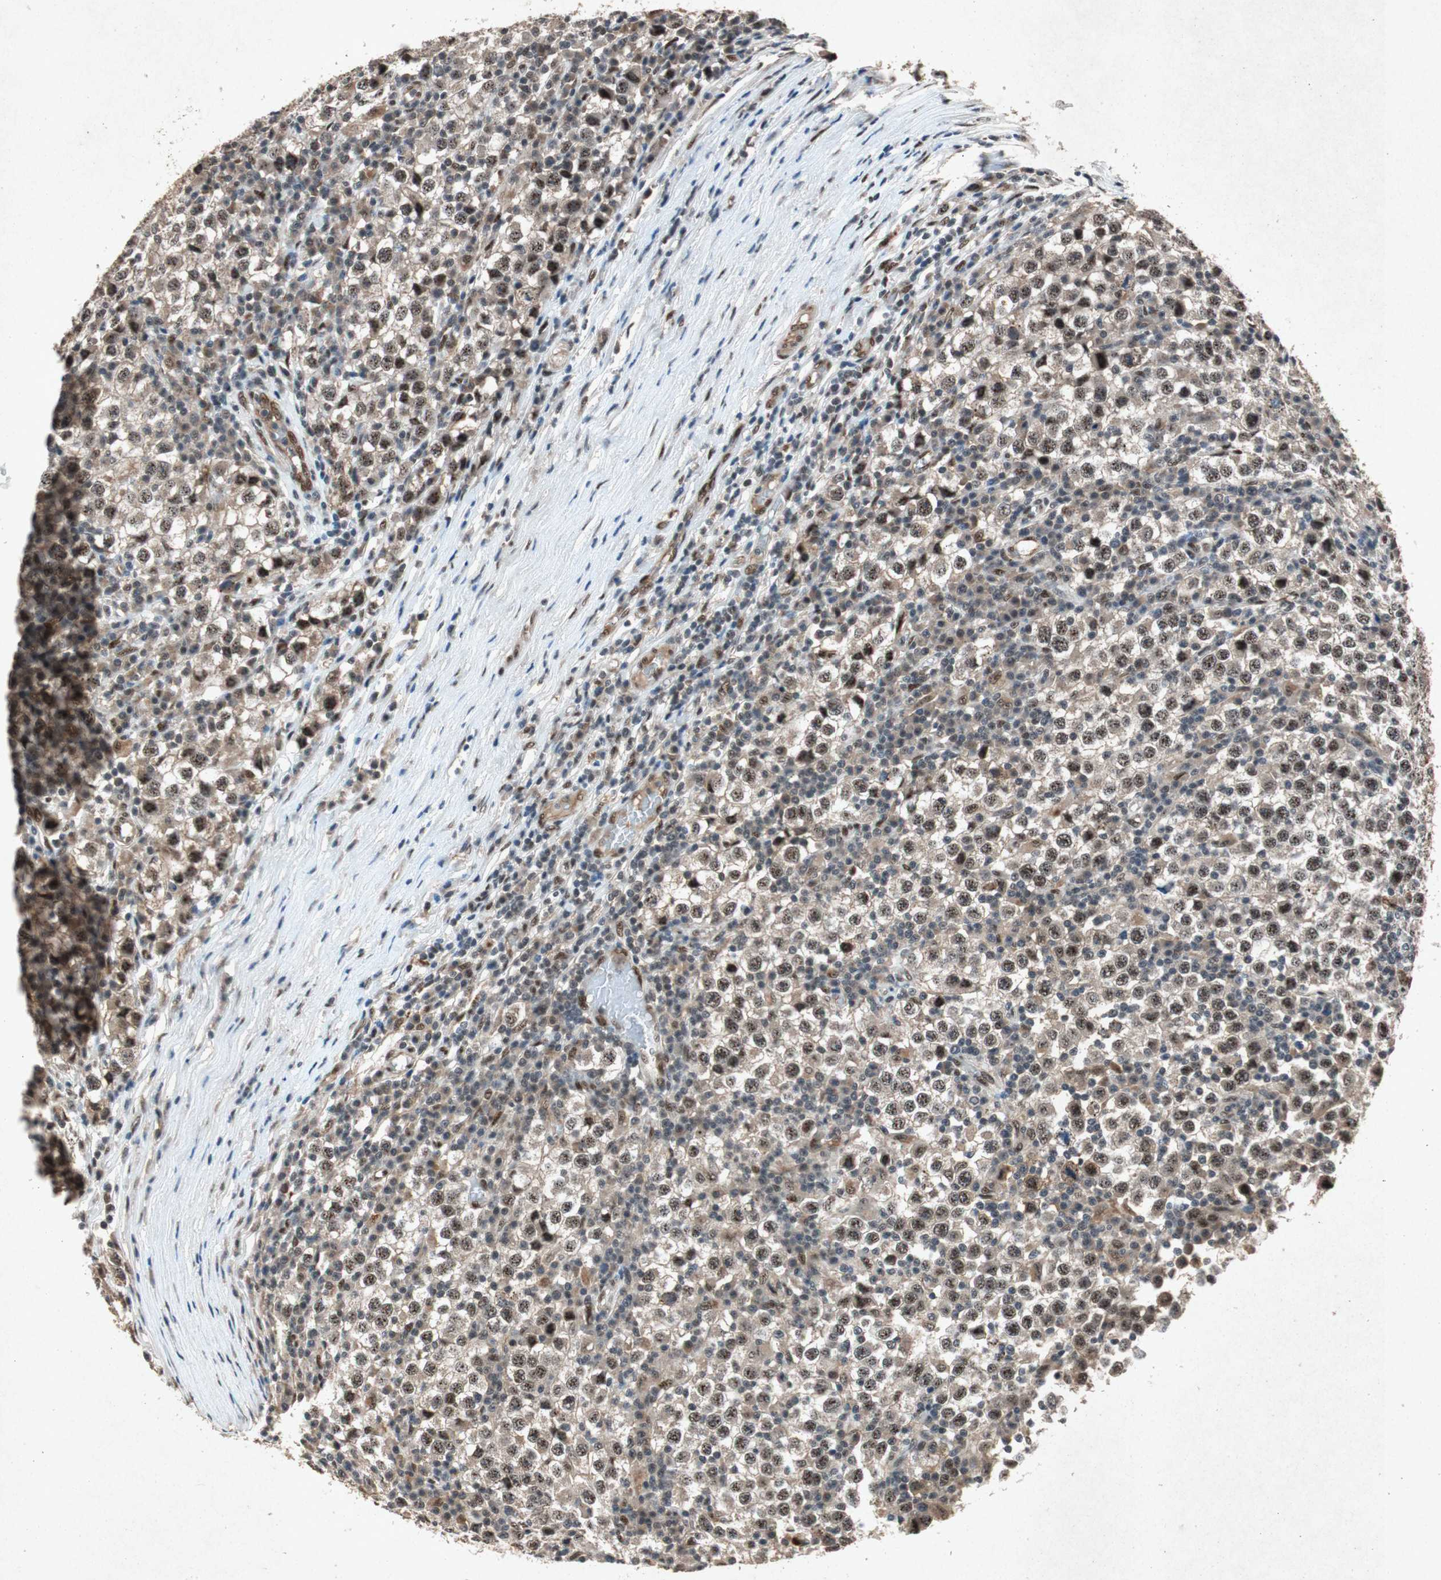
{"staining": {"intensity": "moderate", "quantity": ">75%", "location": "nuclear"}, "tissue": "testis cancer", "cell_type": "Tumor cells", "image_type": "cancer", "snomed": [{"axis": "morphology", "description": "Seminoma, NOS"}, {"axis": "topography", "description": "Testis"}], "caption": "This histopathology image shows immunohistochemistry (IHC) staining of seminoma (testis), with medium moderate nuclear expression in about >75% of tumor cells.", "gene": "PML", "patient": {"sex": "male", "age": 65}}